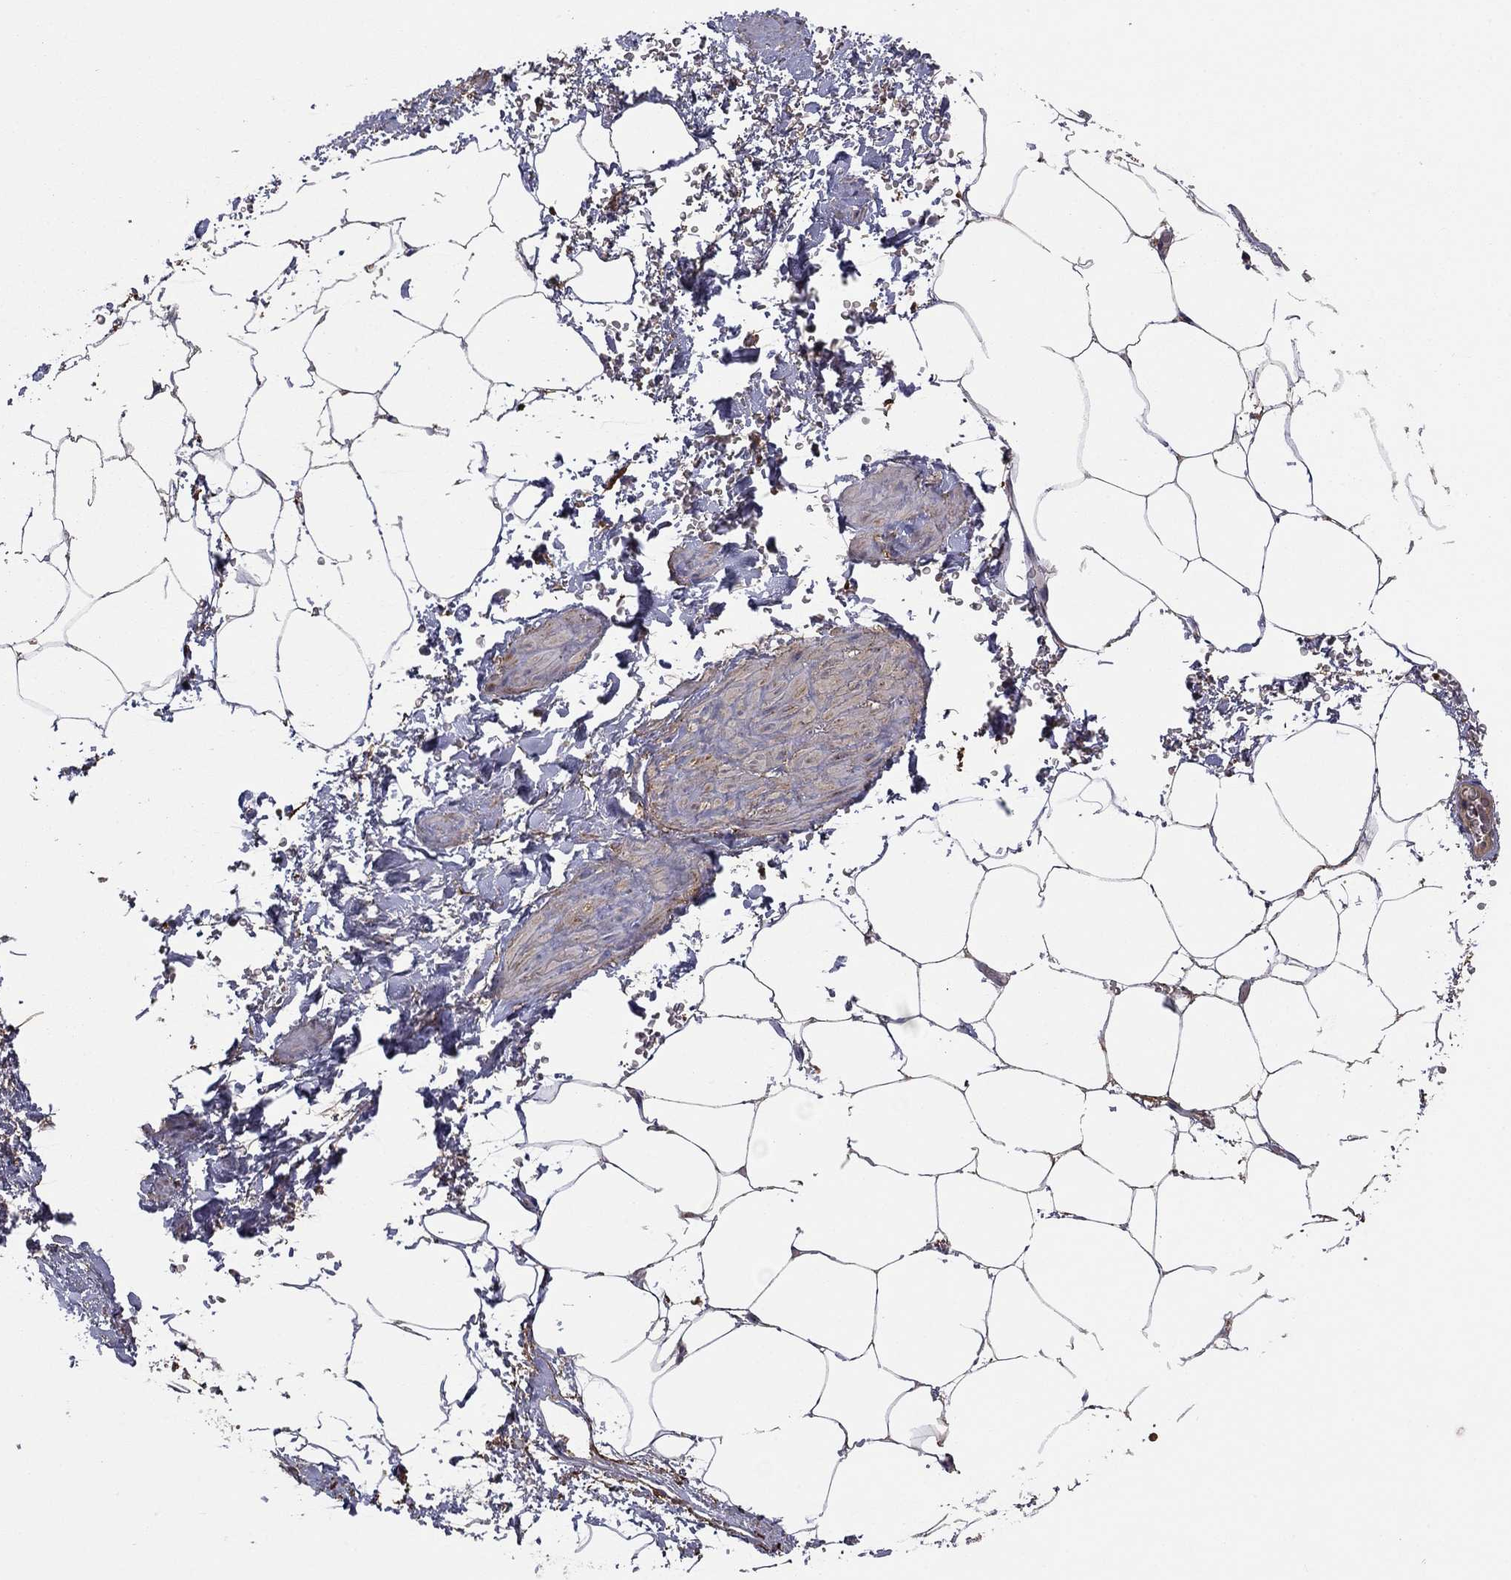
{"staining": {"intensity": "negative", "quantity": "none", "location": "none"}, "tissue": "adipose tissue", "cell_type": "Adipocytes", "image_type": "normal", "snomed": [{"axis": "morphology", "description": "Normal tissue, NOS"}, {"axis": "topography", "description": "Soft tissue"}, {"axis": "topography", "description": "Adipose tissue"}, {"axis": "topography", "description": "Vascular tissue"}, {"axis": "topography", "description": "Peripheral nerve tissue"}], "caption": "High power microscopy image of an immunohistochemistry image of unremarkable adipose tissue, revealing no significant positivity in adipocytes.", "gene": "RNF123", "patient": {"sex": "male", "age": 68}}